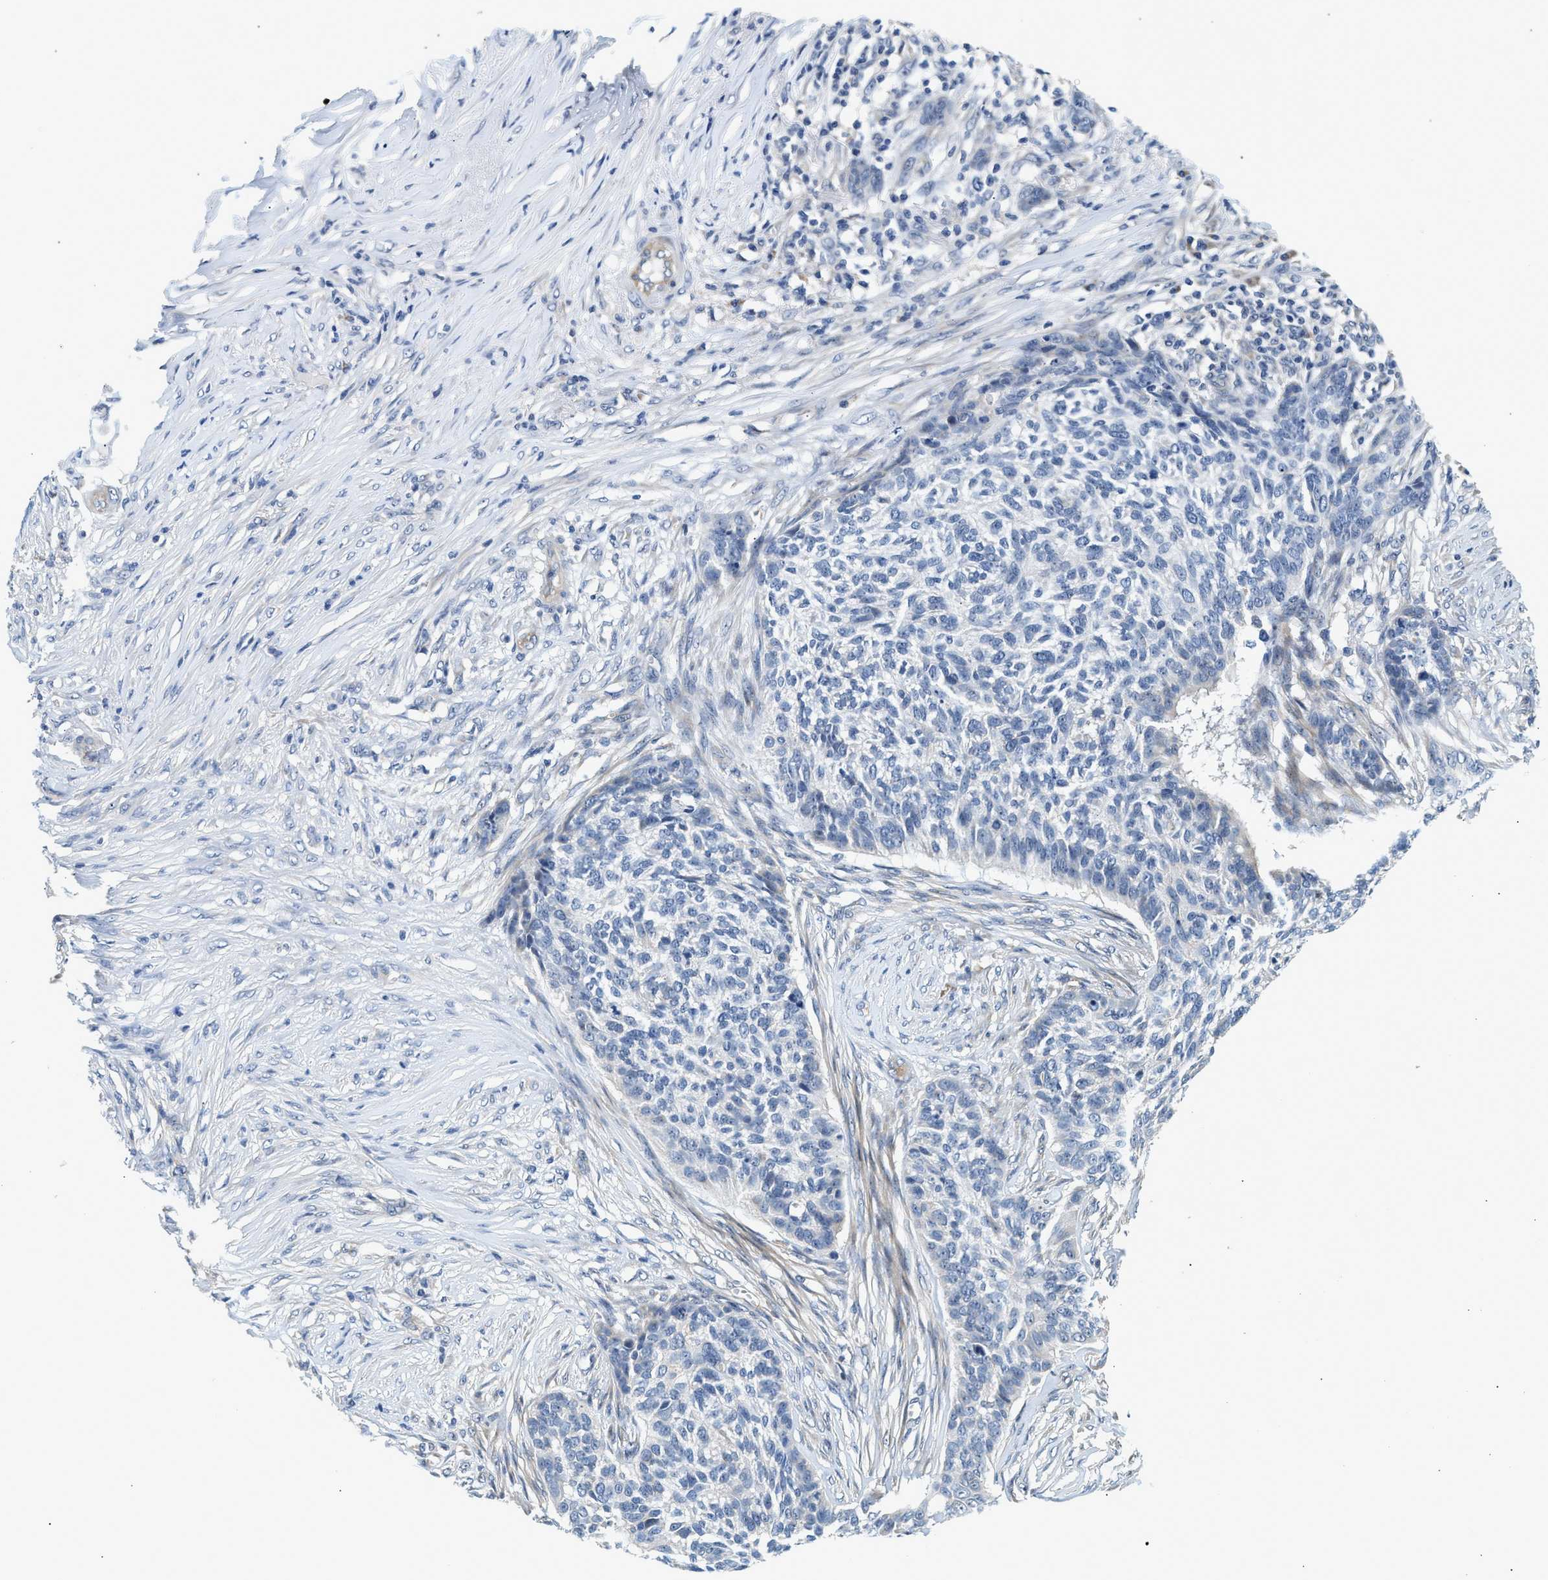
{"staining": {"intensity": "negative", "quantity": "none", "location": "none"}, "tissue": "skin cancer", "cell_type": "Tumor cells", "image_type": "cancer", "snomed": [{"axis": "morphology", "description": "Basal cell carcinoma"}, {"axis": "topography", "description": "Skin"}], "caption": "The IHC image has no significant positivity in tumor cells of skin cancer tissue.", "gene": "DUSP14", "patient": {"sex": "male", "age": 85}}